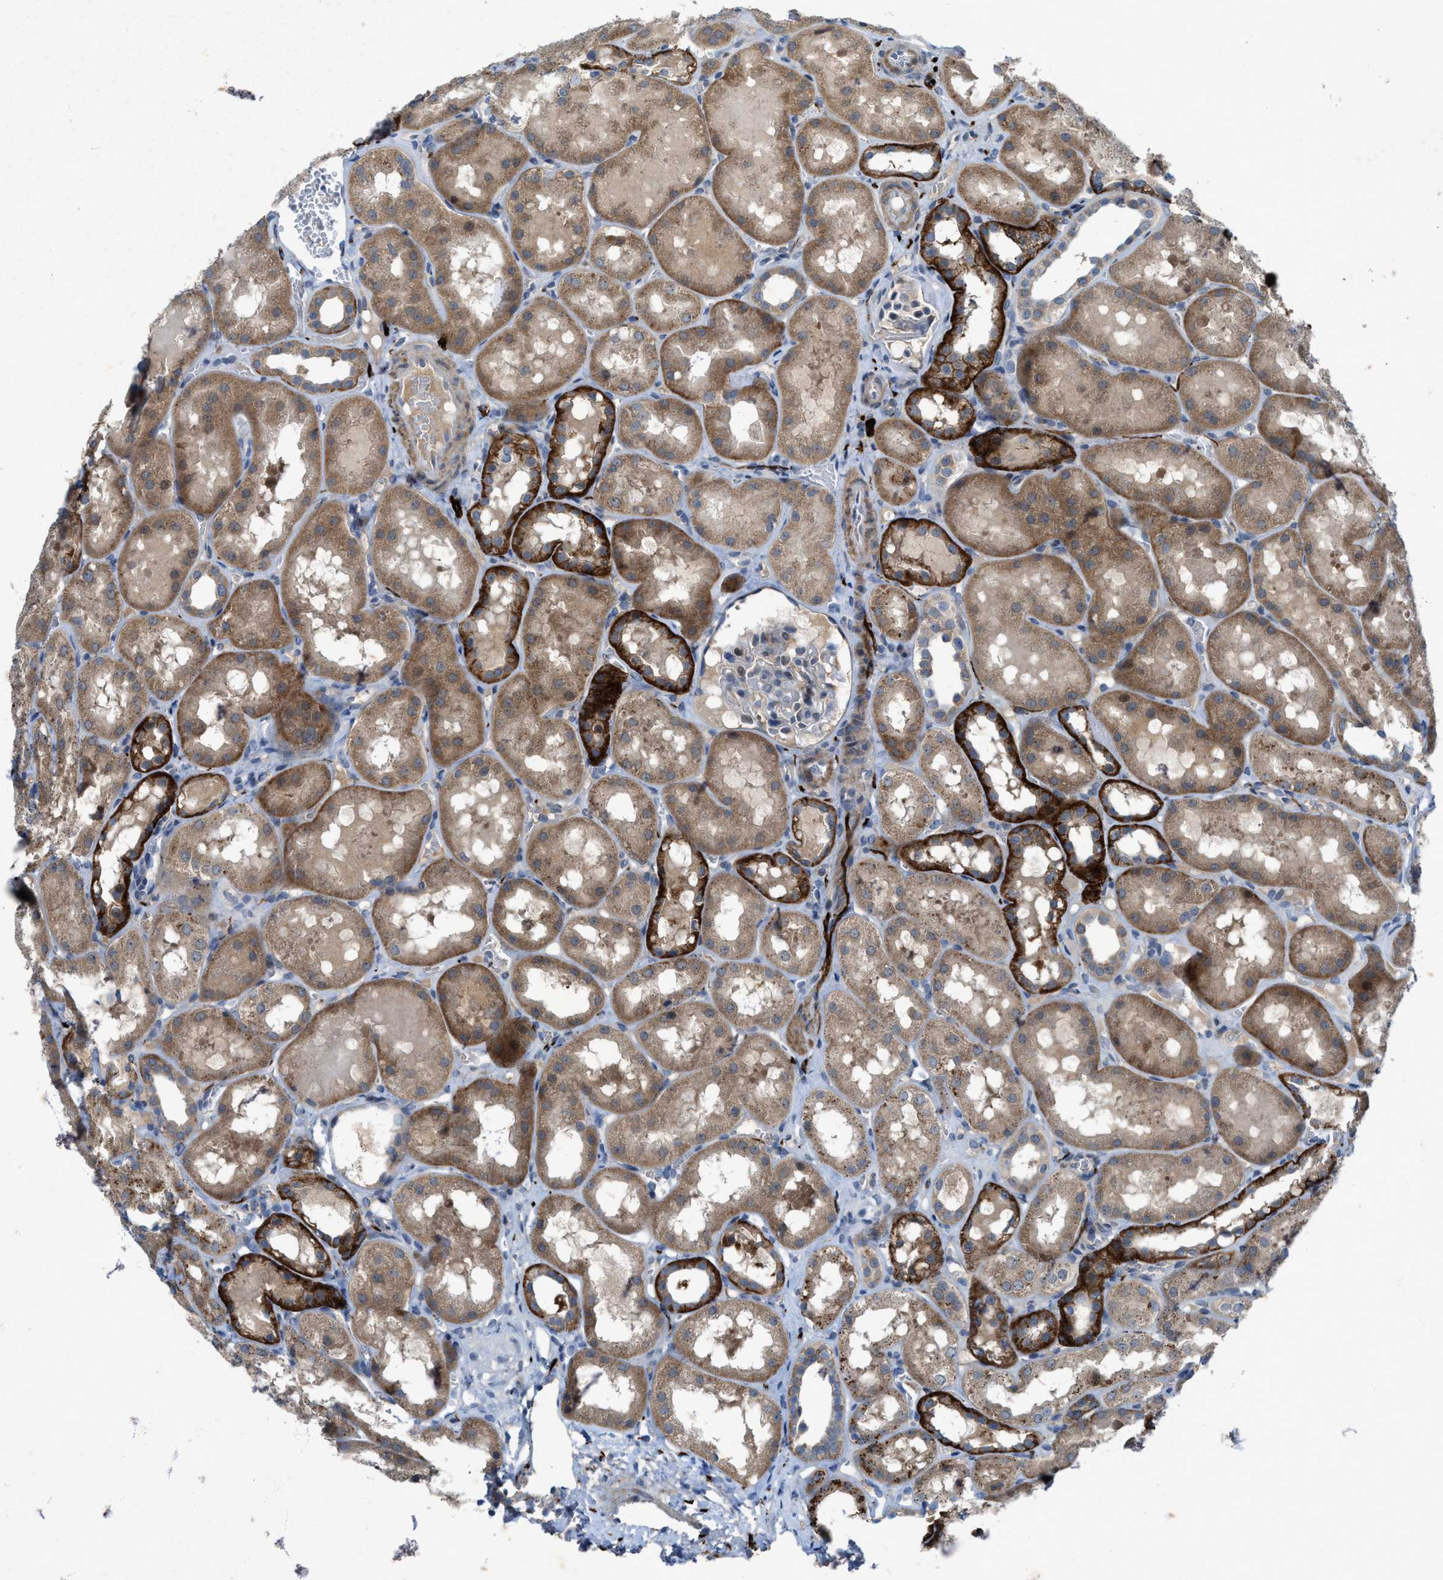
{"staining": {"intensity": "weak", "quantity": "<25%", "location": "cytoplasmic/membranous"}, "tissue": "kidney", "cell_type": "Cells in glomeruli", "image_type": "normal", "snomed": [{"axis": "morphology", "description": "Normal tissue, NOS"}, {"axis": "topography", "description": "Kidney"}, {"axis": "topography", "description": "Urinary bladder"}], "caption": "DAB (3,3'-diaminobenzidine) immunohistochemical staining of benign kidney exhibits no significant staining in cells in glomeruli.", "gene": "URGCP", "patient": {"sex": "male", "age": 16}}